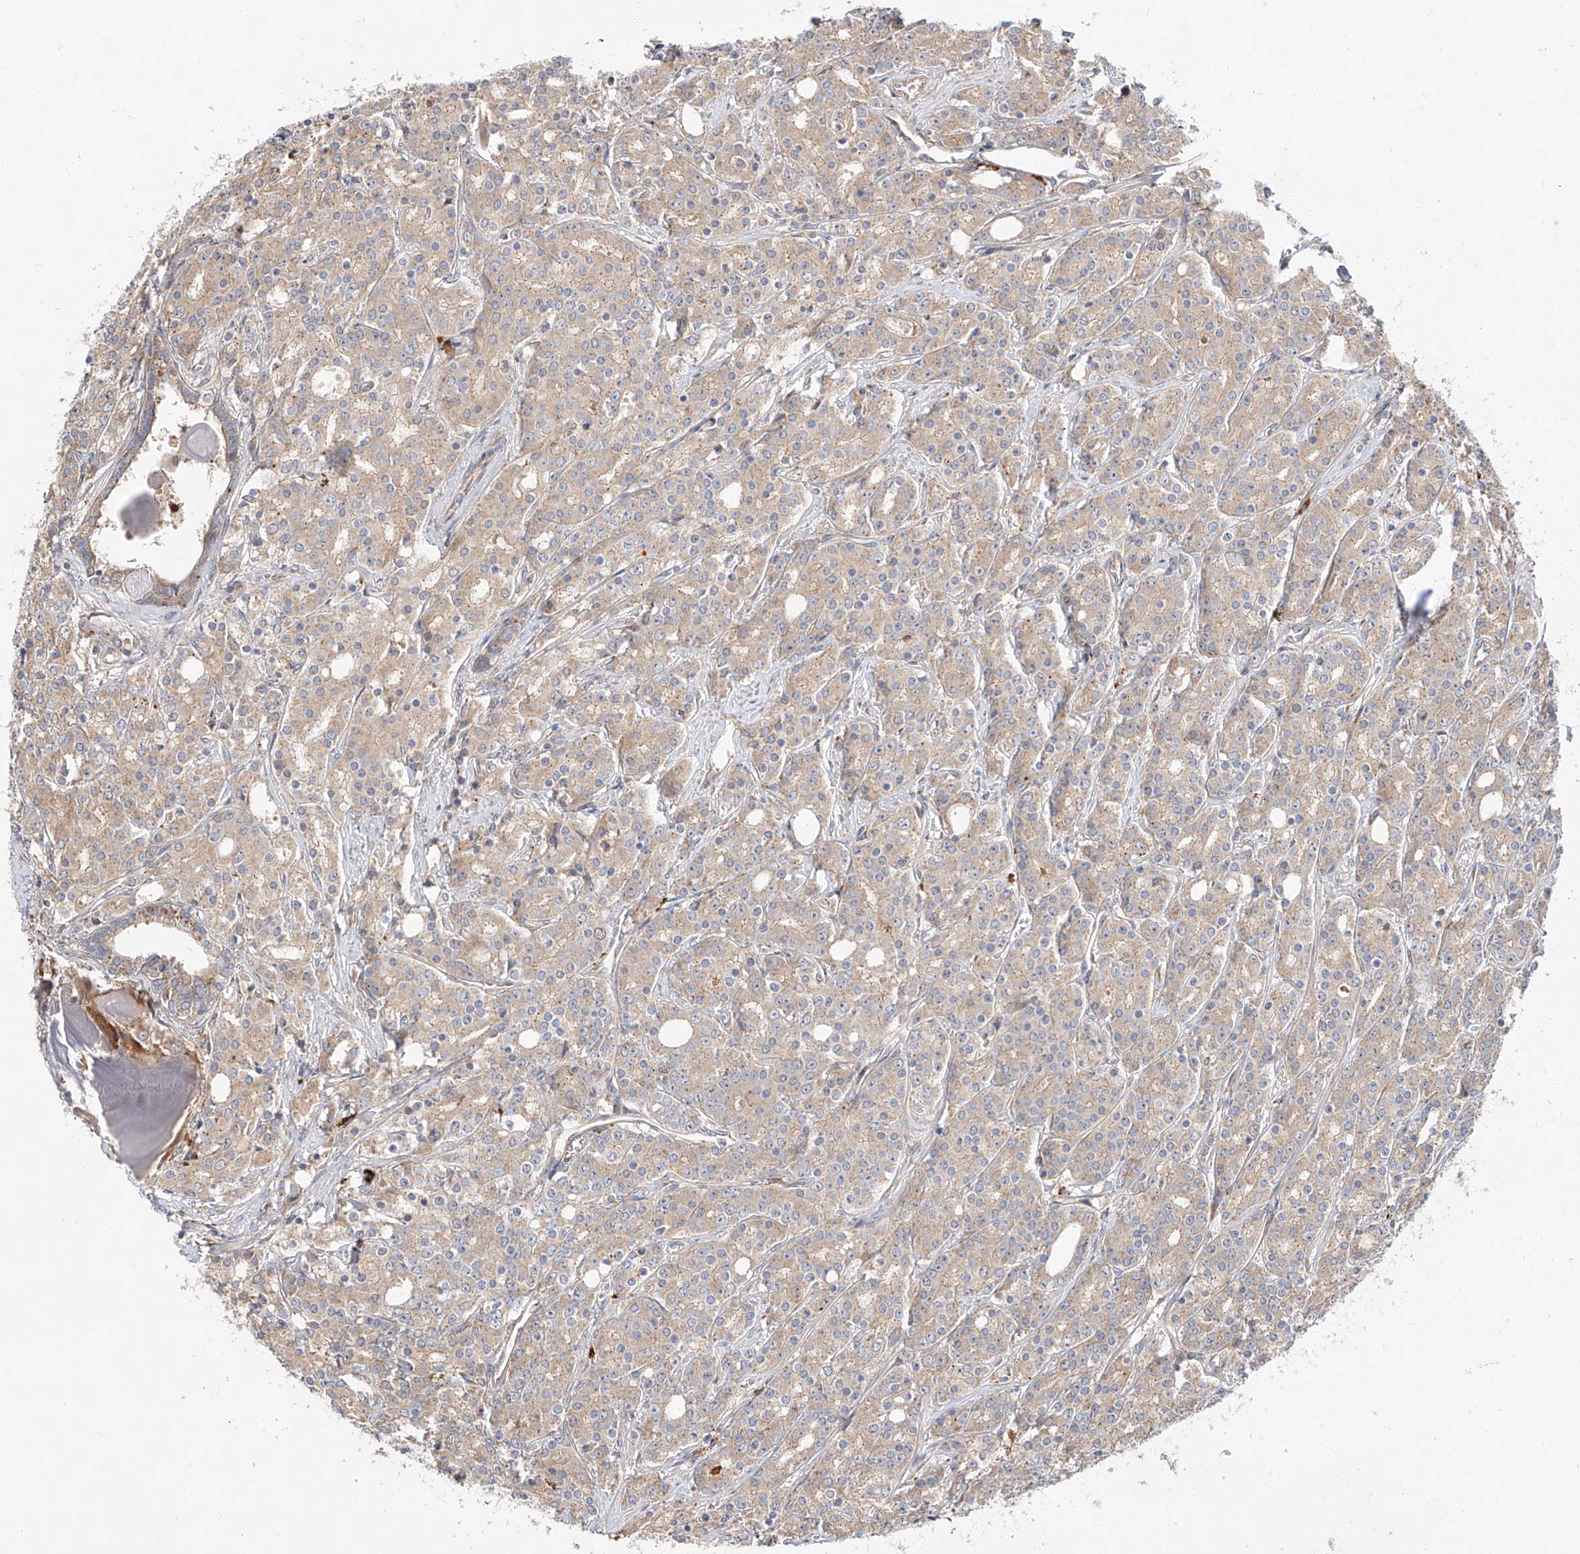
{"staining": {"intensity": "weak", "quantity": ">75%", "location": "cytoplasmic/membranous"}, "tissue": "prostate cancer", "cell_type": "Tumor cells", "image_type": "cancer", "snomed": [{"axis": "morphology", "description": "Adenocarcinoma, High grade"}, {"axis": "topography", "description": "Prostate"}], "caption": "Immunohistochemistry of human prostate adenocarcinoma (high-grade) demonstrates low levels of weak cytoplasmic/membranous staining in approximately >75% of tumor cells. The protein of interest is shown in brown color, while the nuclei are stained blue.", "gene": "DIRAS3", "patient": {"sex": "male", "age": 62}}